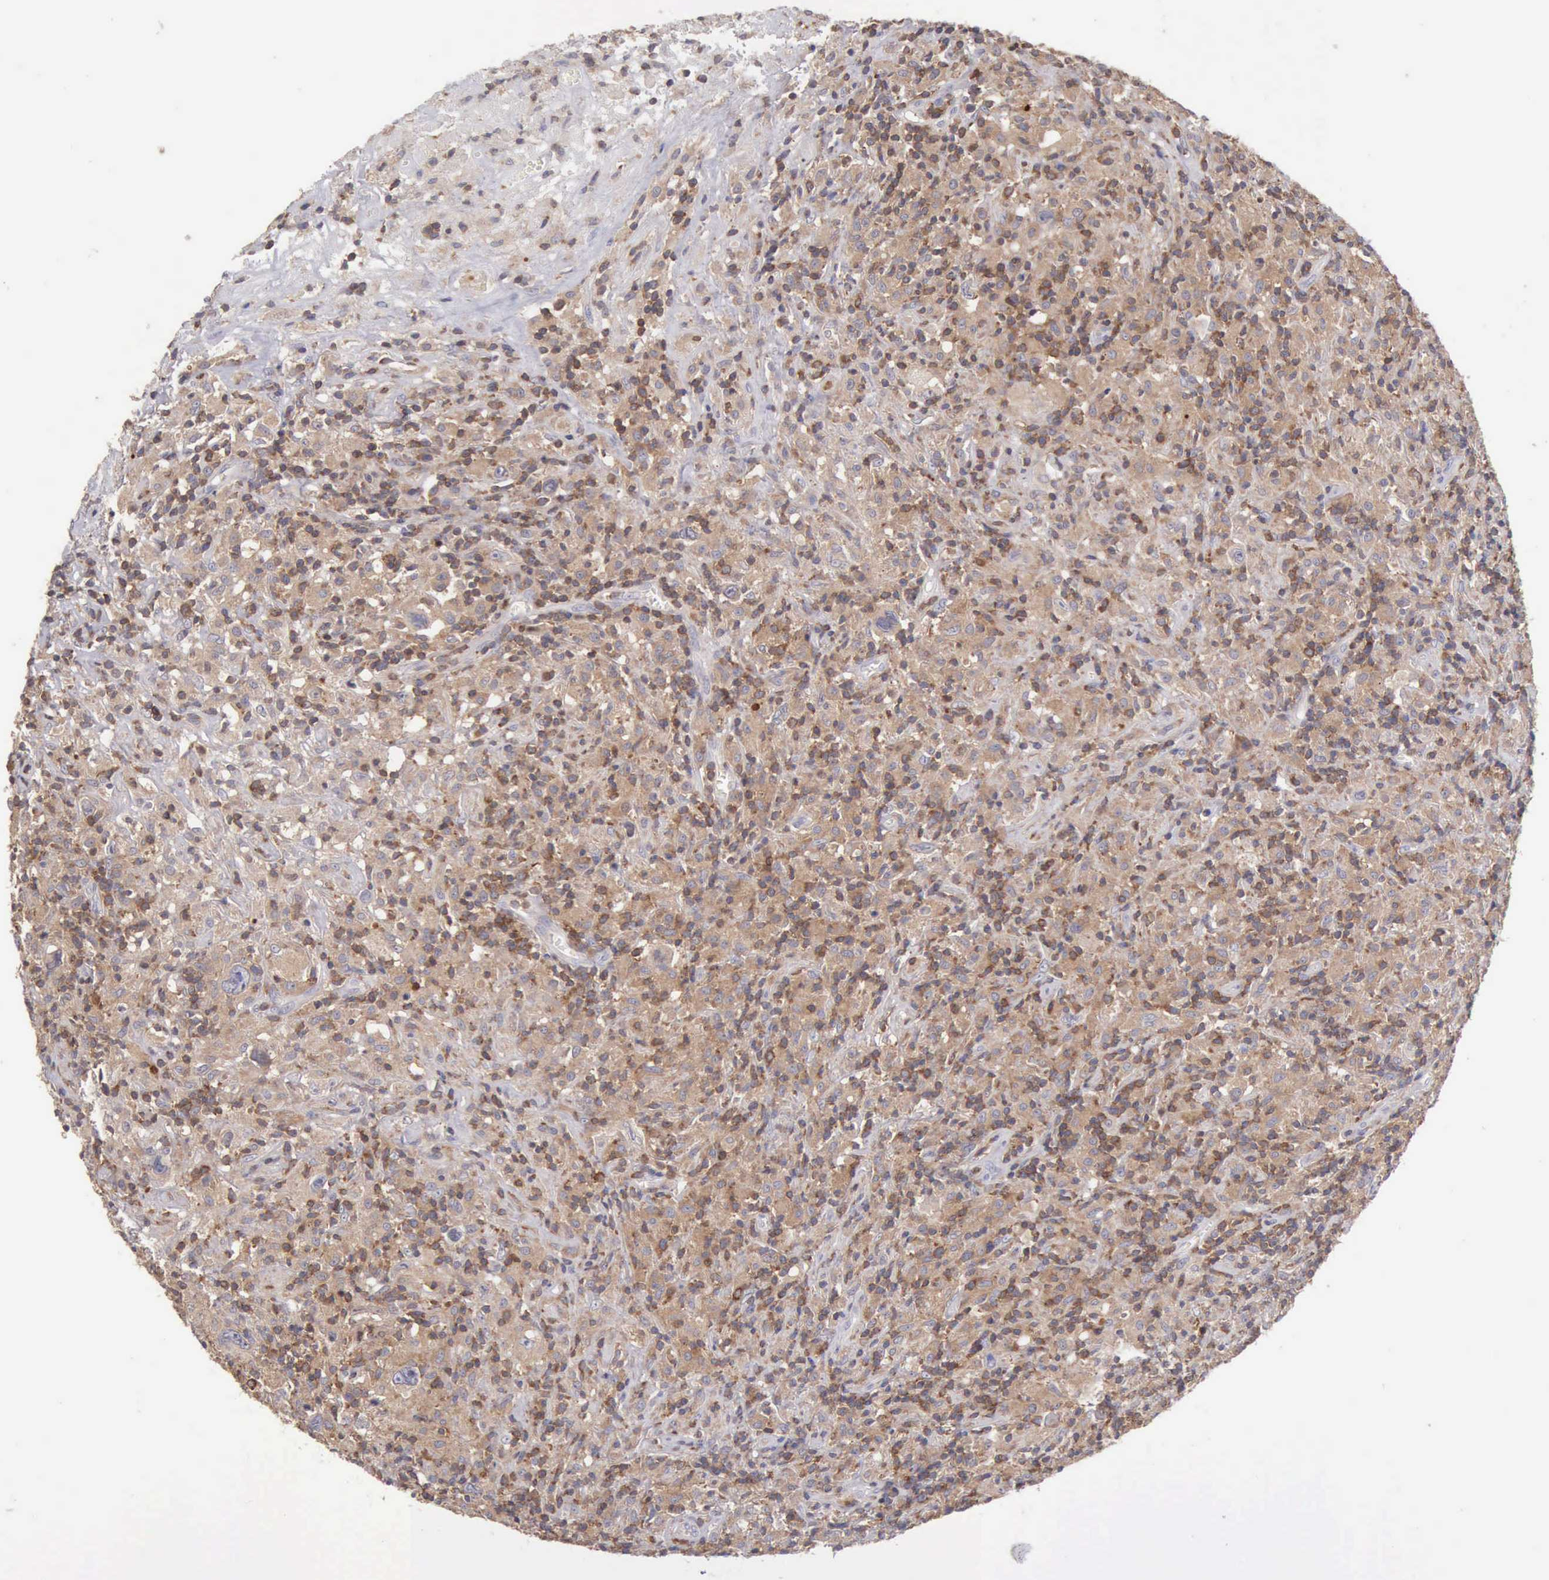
{"staining": {"intensity": "moderate", "quantity": ">75%", "location": "cytoplasmic/membranous"}, "tissue": "lymphoma", "cell_type": "Tumor cells", "image_type": "cancer", "snomed": [{"axis": "morphology", "description": "Hodgkin's disease, NOS"}, {"axis": "topography", "description": "Lymph node"}], "caption": "A histopathology image of lymphoma stained for a protein reveals moderate cytoplasmic/membranous brown staining in tumor cells. (Stains: DAB (3,3'-diaminobenzidine) in brown, nuclei in blue, Microscopy: brightfield microscopy at high magnification).", "gene": "SASH3", "patient": {"sex": "male", "age": 46}}